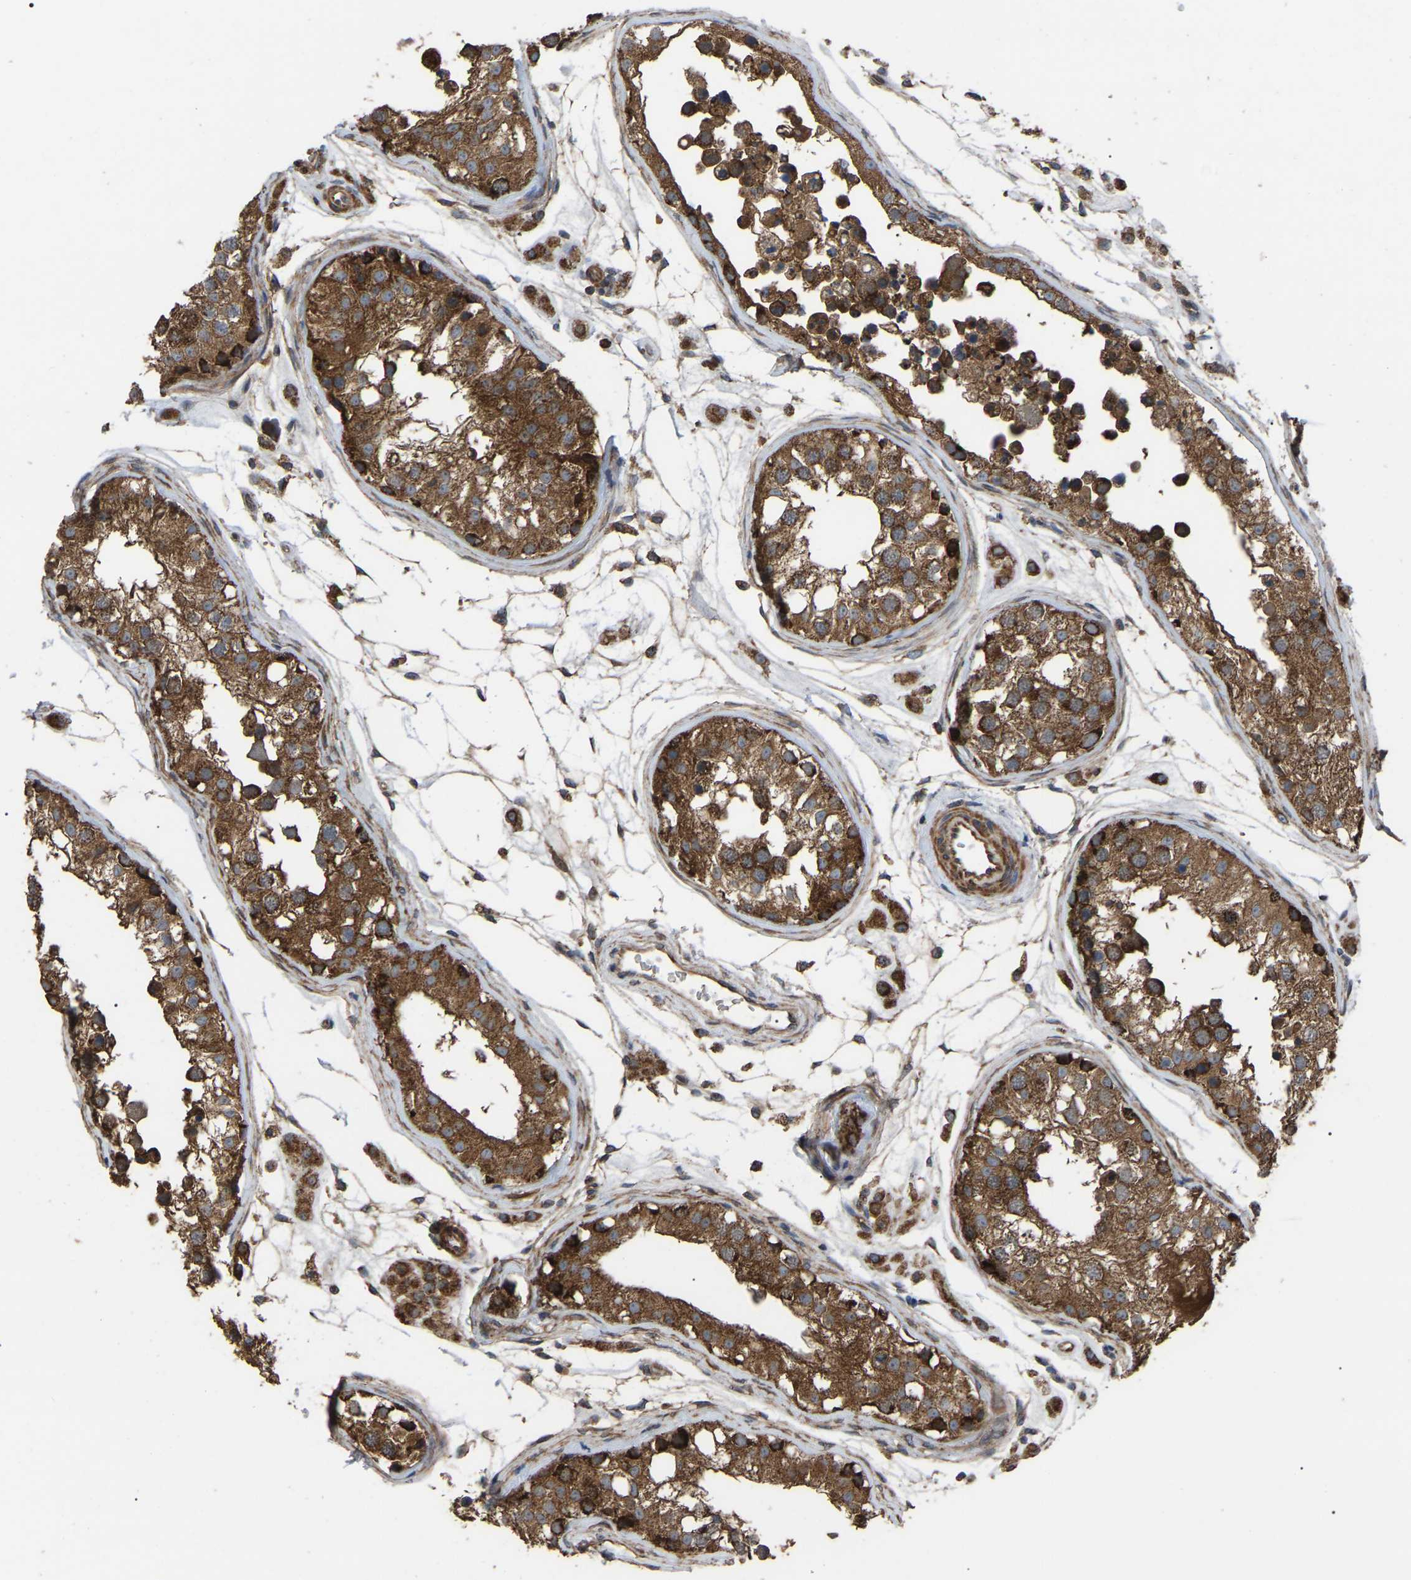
{"staining": {"intensity": "strong", "quantity": ">75%", "location": "cytoplasmic/membranous"}, "tissue": "testis", "cell_type": "Cells in seminiferous ducts", "image_type": "normal", "snomed": [{"axis": "morphology", "description": "Normal tissue, NOS"}, {"axis": "morphology", "description": "Adenocarcinoma, metastatic, NOS"}, {"axis": "topography", "description": "Testis"}], "caption": "Immunohistochemistry micrograph of unremarkable testis stained for a protein (brown), which demonstrates high levels of strong cytoplasmic/membranous positivity in about >75% of cells in seminiferous ducts.", "gene": "GCC1", "patient": {"sex": "male", "age": 26}}